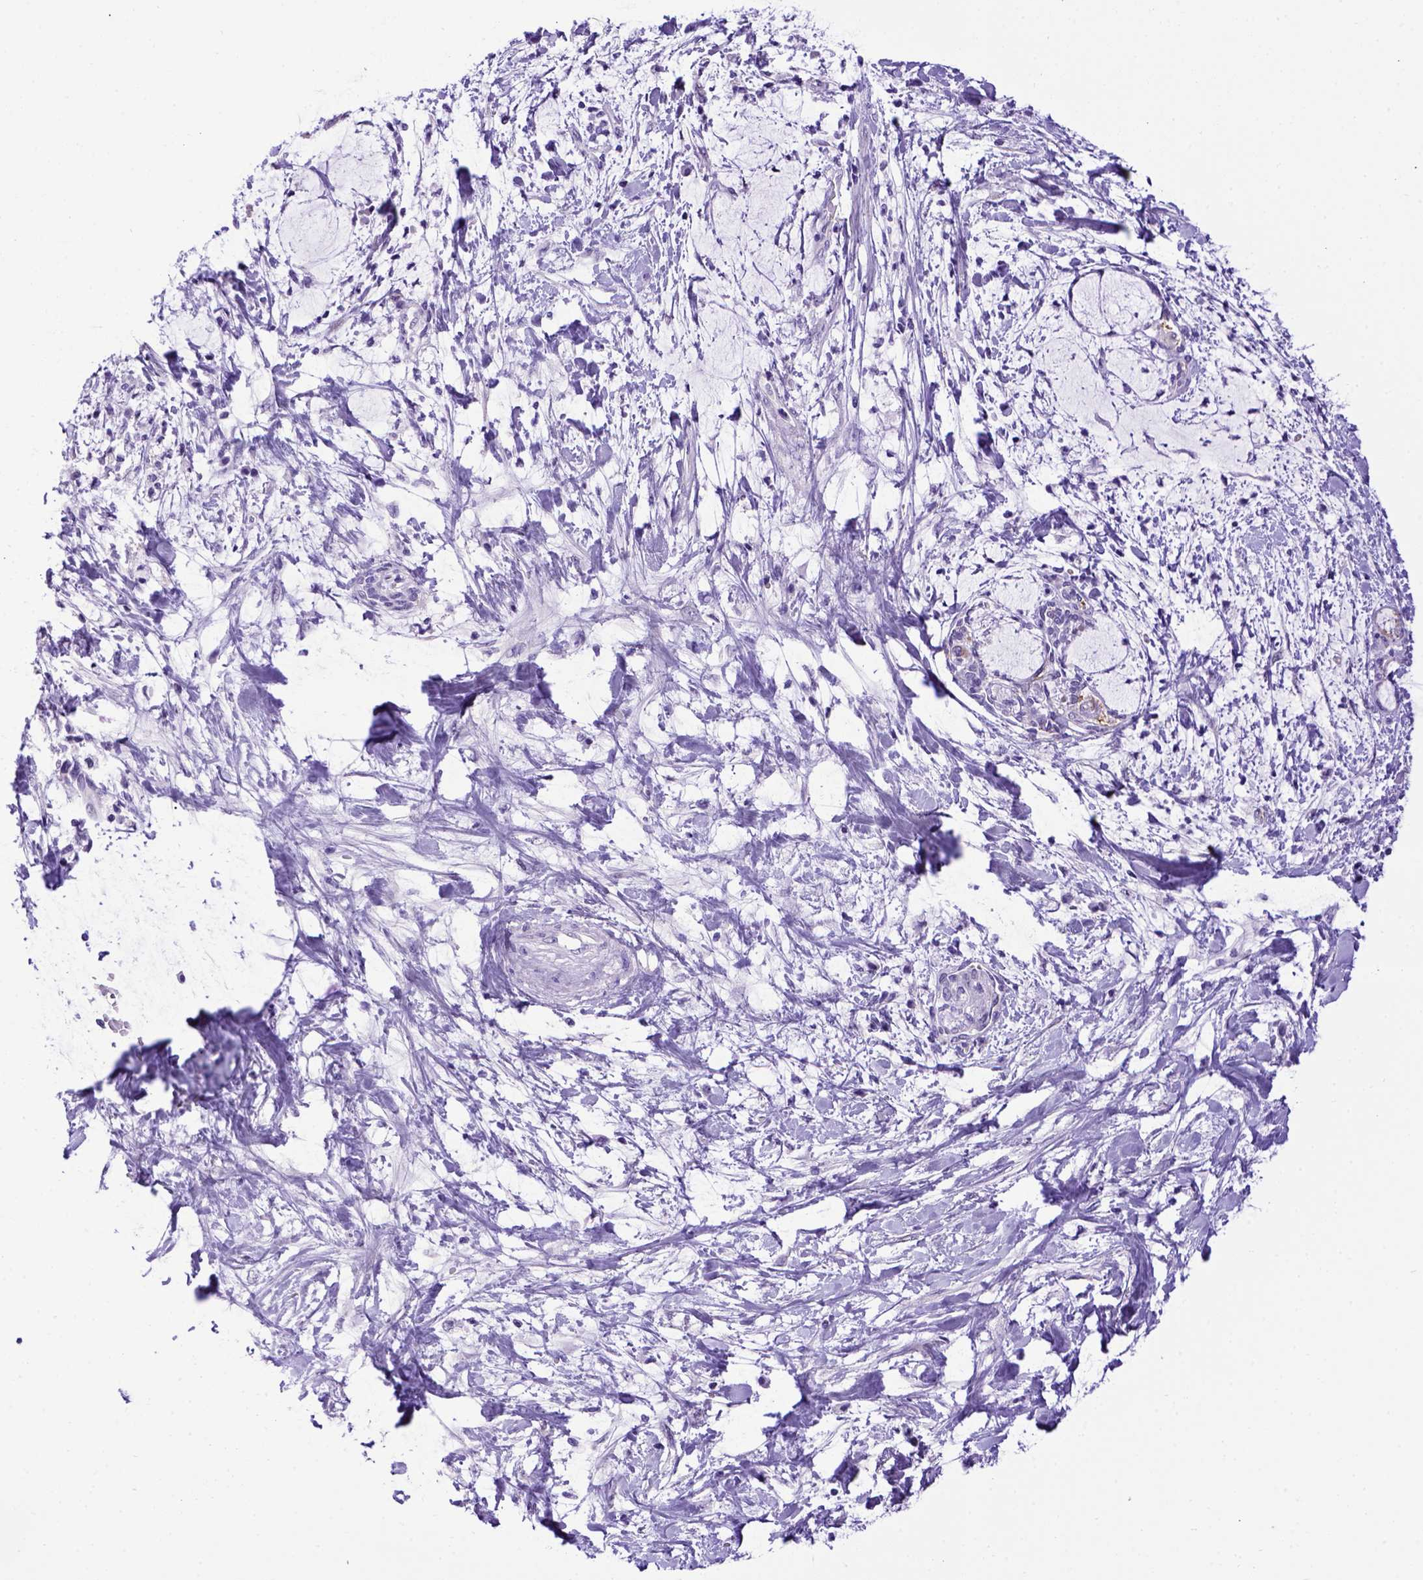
{"staining": {"intensity": "negative", "quantity": "none", "location": "none"}, "tissue": "liver cancer", "cell_type": "Tumor cells", "image_type": "cancer", "snomed": [{"axis": "morphology", "description": "Cholangiocarcinoma"}, {"axis": "topography", "description": "Liver"}], "caption": "Tumor cells show no significant protein positivity in liver cancer (cholangiocarcinoma).", "gene": "ADAM12", "patient": {"sex": "female", "age": 73}}